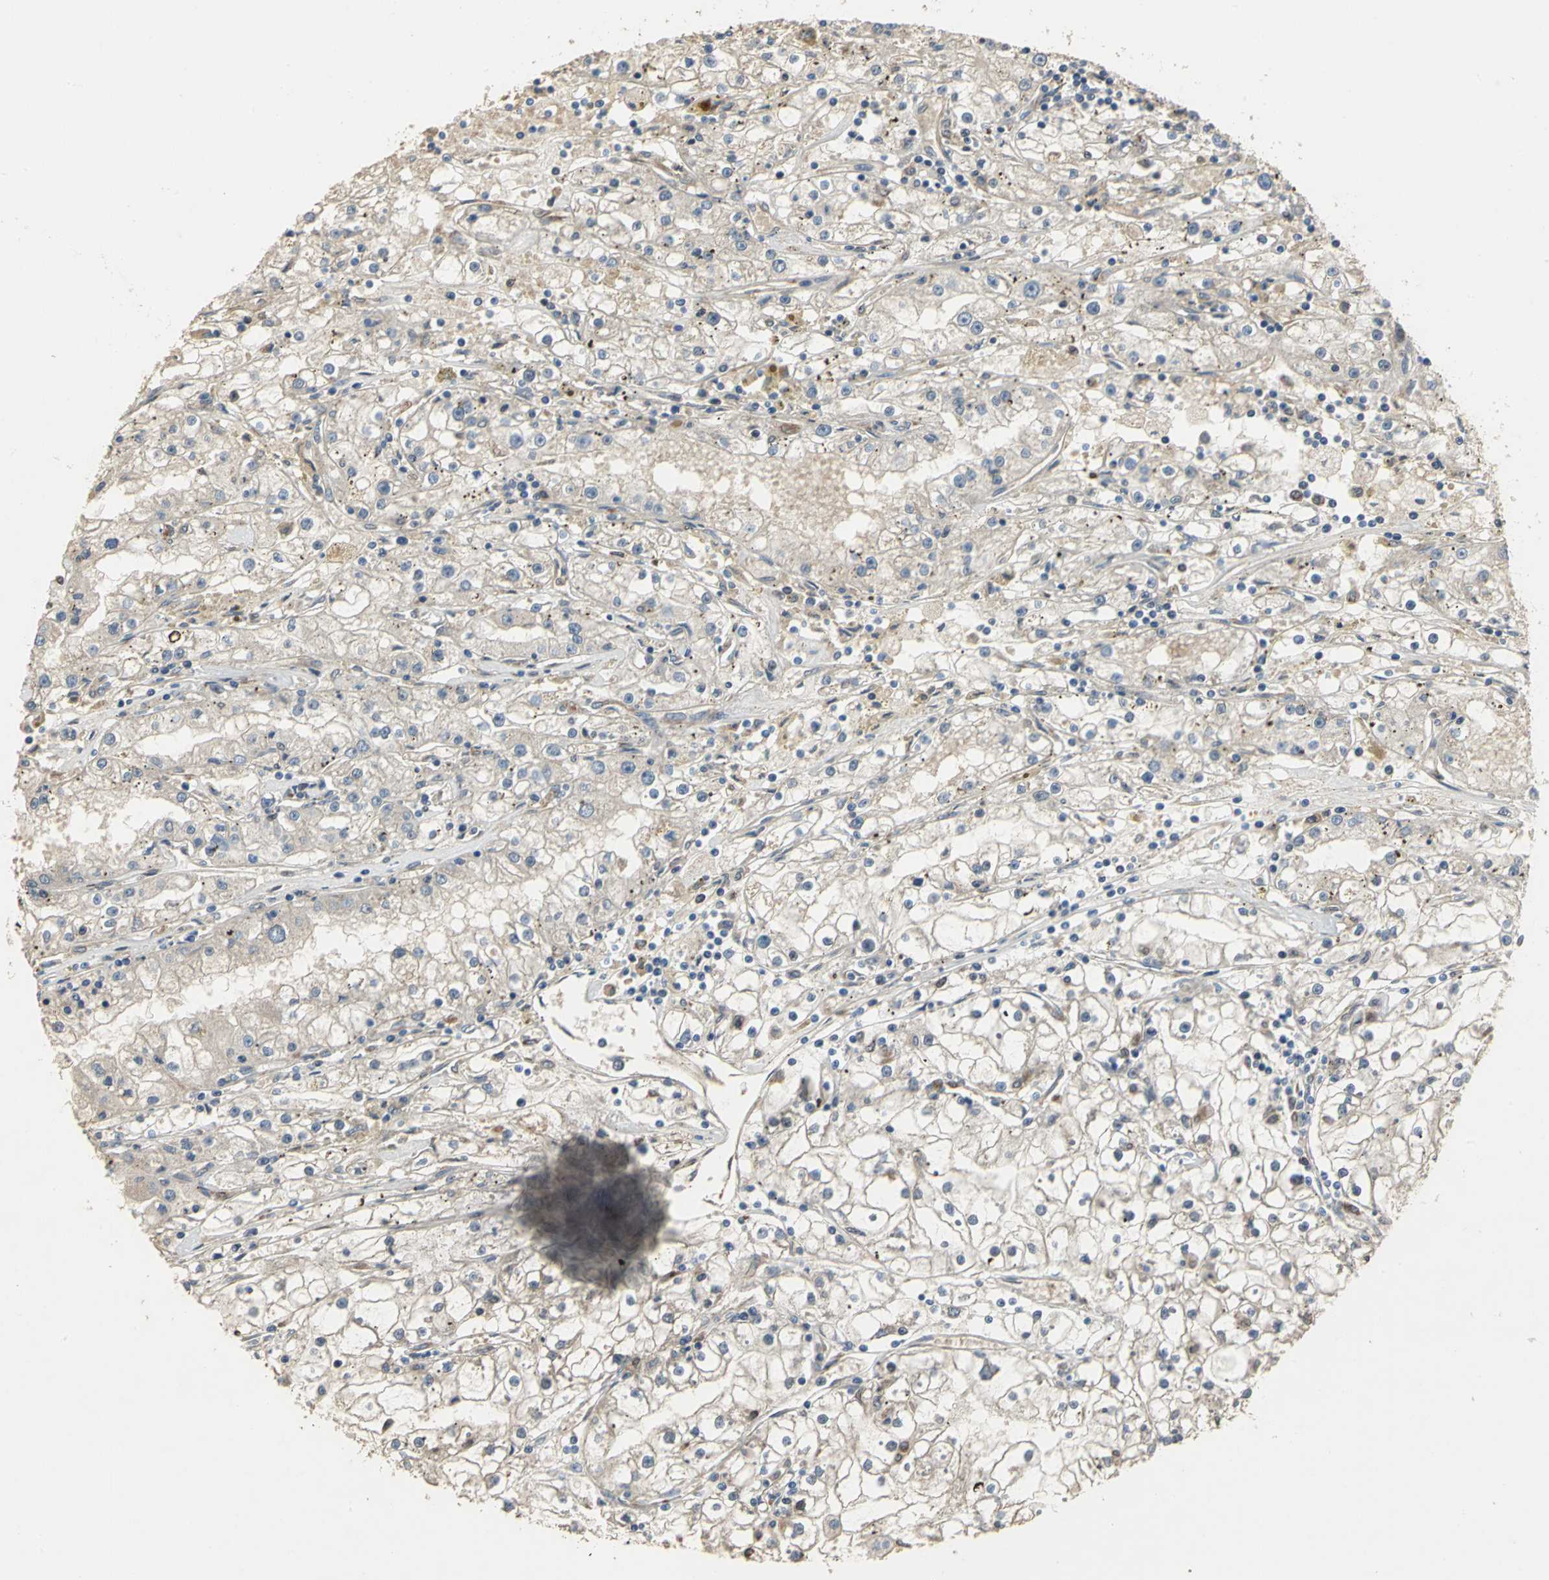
{"staining": {"intensity": "weak", "quantity": "25%-75%", "location": "cytoplasmic/membranous"}, "tissue": "renal cancer", "cell_type": "Tumor cells", "image_type": "cancer", "snomed": [{"axis": "morphology", "description": "Adenocarcinoma, NOS"}, {"axis": "topography", "description": "Kidney"}], "caption": "Weak cytoplasmic/membranous expression for a protein is appreciated in approximately 25%-75% of tumor cells of renal cancer using immunohistochemistry.", "gene": "SYVN1", "patient": {"sex": "male", "age": 56}}